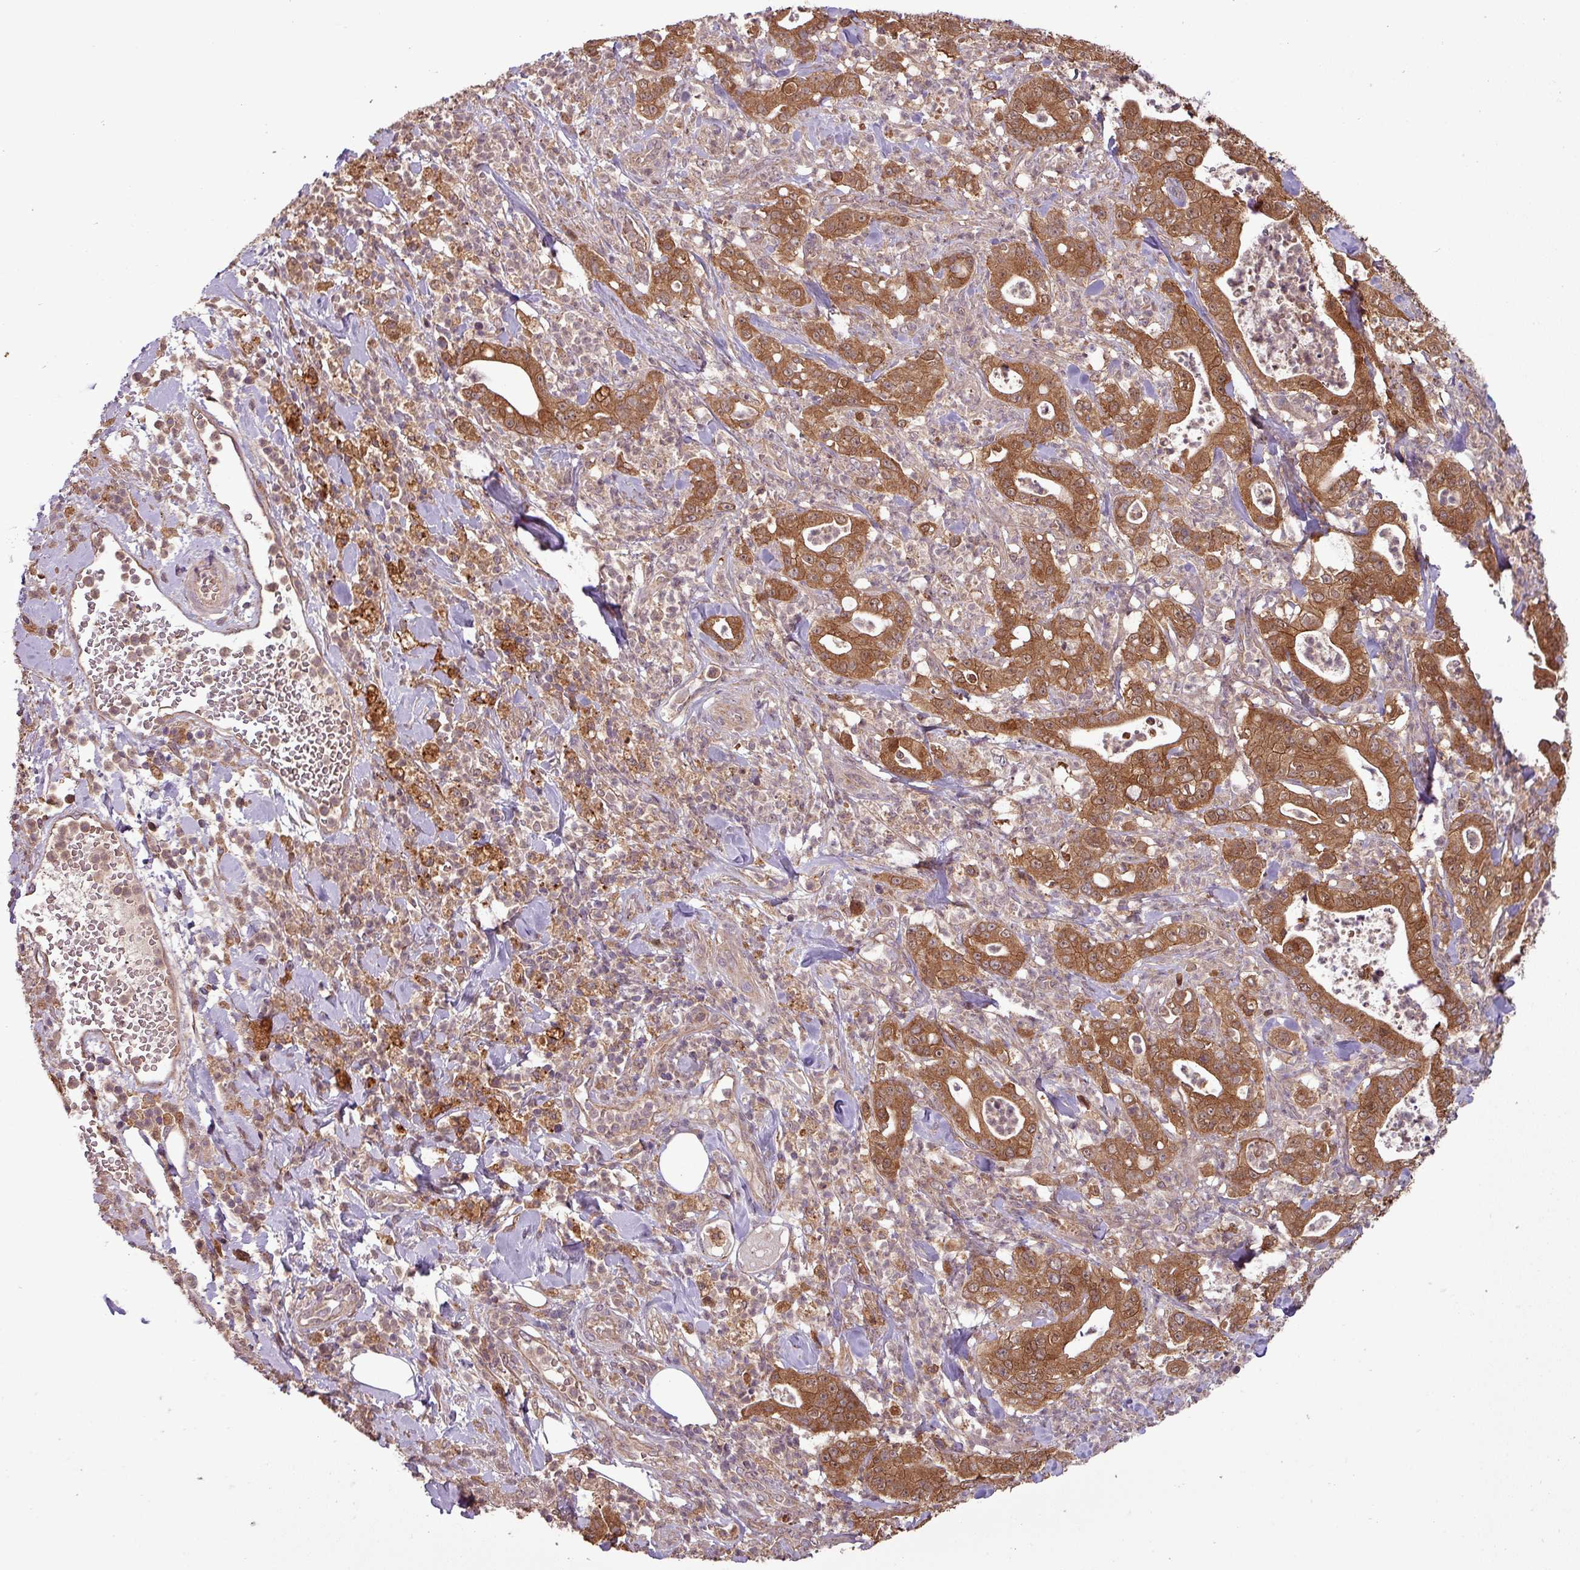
{"staining": {"intensity": "moderate", "quantity": ">75%", "location": "cytoplasmic/membranous"}, "tissue": "pancreatic cancer", "cell_type": "Tumor cells", "image_type": "cancer", "snomed": [{"axis": "morphology", "description": "Adenocarcinoma, NOS"}, {"axis": "topography", "description": "Pancreas"}], "caption": "Protein expression analysis of pancreatic cancer (adenocarcinoma) reveals moderate cytoplasmic/membranous staining in about >75% of tumor cells. The staining is performed using DAB brown chromogen to label protein expression. The nuclei are counter-stained blue using hematoxylin.", "gene": "NT5C3A", "patient": {"sex": "male", "age": 71}}